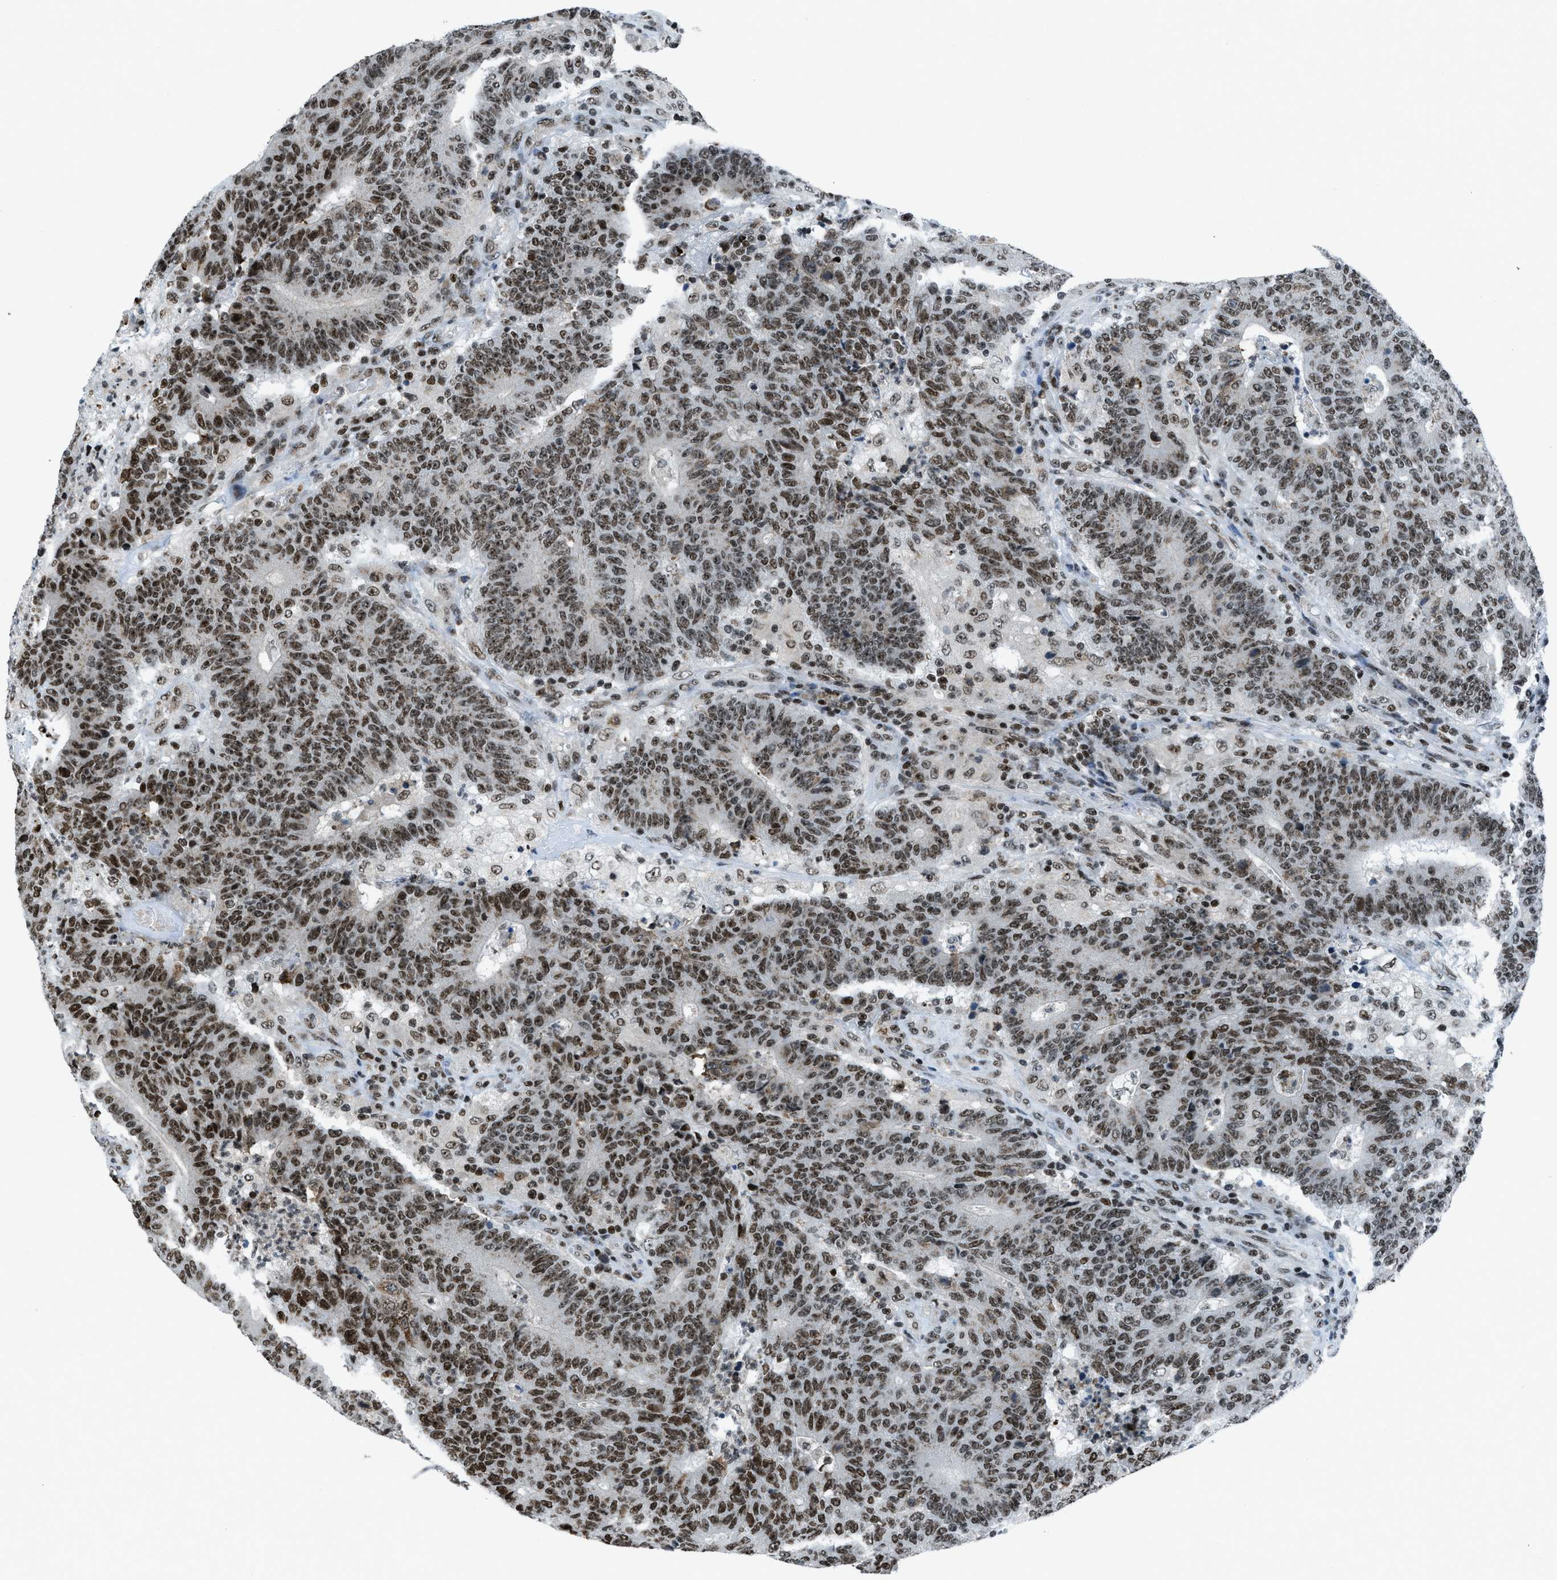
{"staining": {"intensity": "strong", "quantity": ">75%", "location": "nuclear"}, "tissue": "colorectal cancer", "cell_type": "Tumor cells", "image_type": "cancer", "snomed": [{"axis": "morphology", "description": "Normal tissue, NOS"}, {"axis": "morphology", "description": "Adenocarcinoma, NOS"}, {"axis": "topography", "description": "Colon"}], "caption": "Colorectal cancer (adenocarcinoma) stained with a brown dye exhibits strong nuclear positive expression in approximately >75% of tumor cells.", "gene": "RAD51B", "patient": {"sex": "female", "age": 75}}